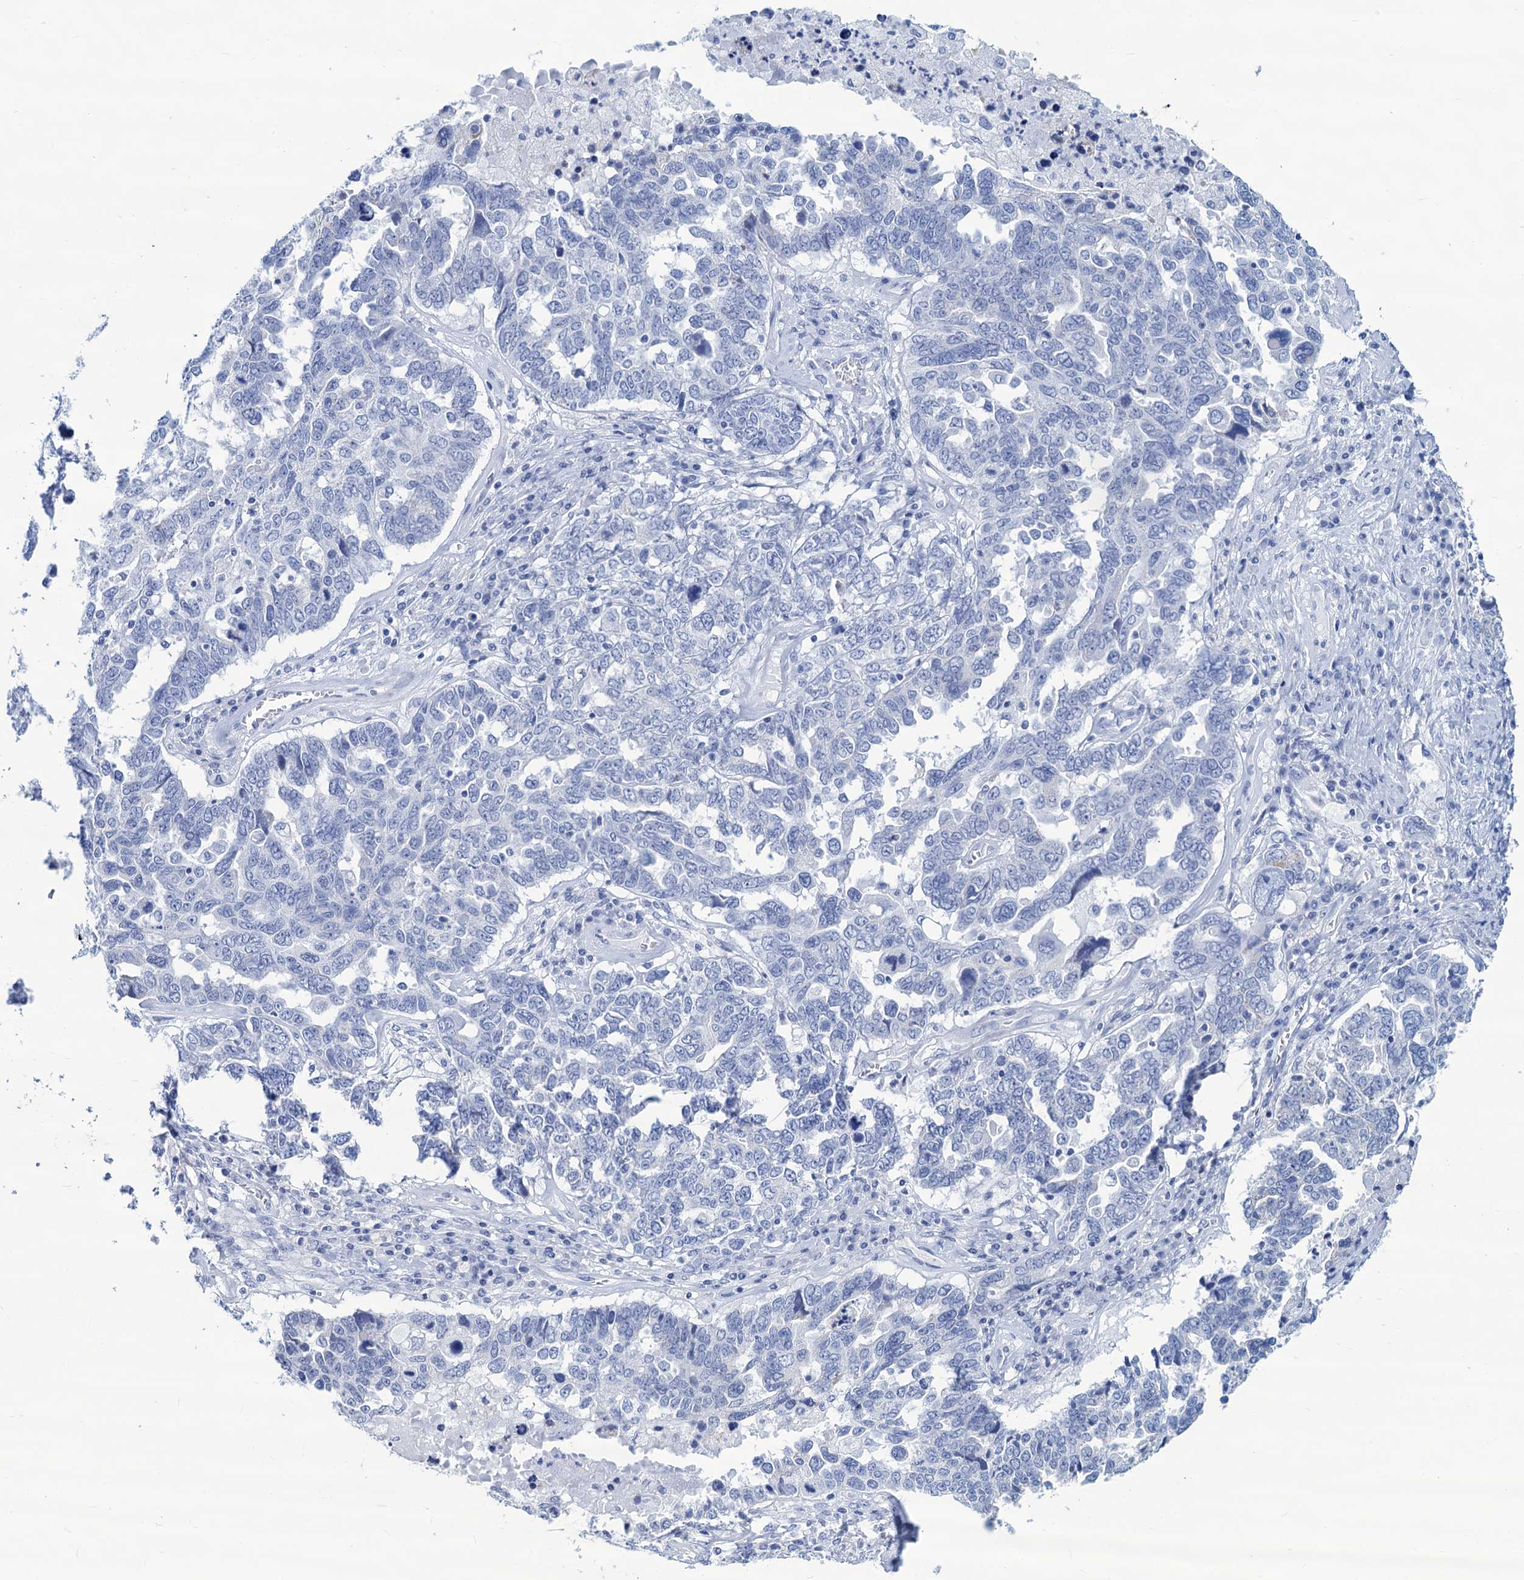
{"staining": {"intensity": "negative", "quantity": "none", "location": "none"}, "tissue": "ovarian cancer", "cell_type": "Tumor cells", "image_type": "cancer", "snomed": [{"axis": "morphology", "description": "Carcinoma, endometroid"}, {"axis": "topography", "description": "Ovary"}], "caption": "IHC micrograph of ovarian cancer stained for a protein (brown), which shows no staining in tumor cells.", "gene": "CABYR", "patient": {"sex": "female", "age": 62}}